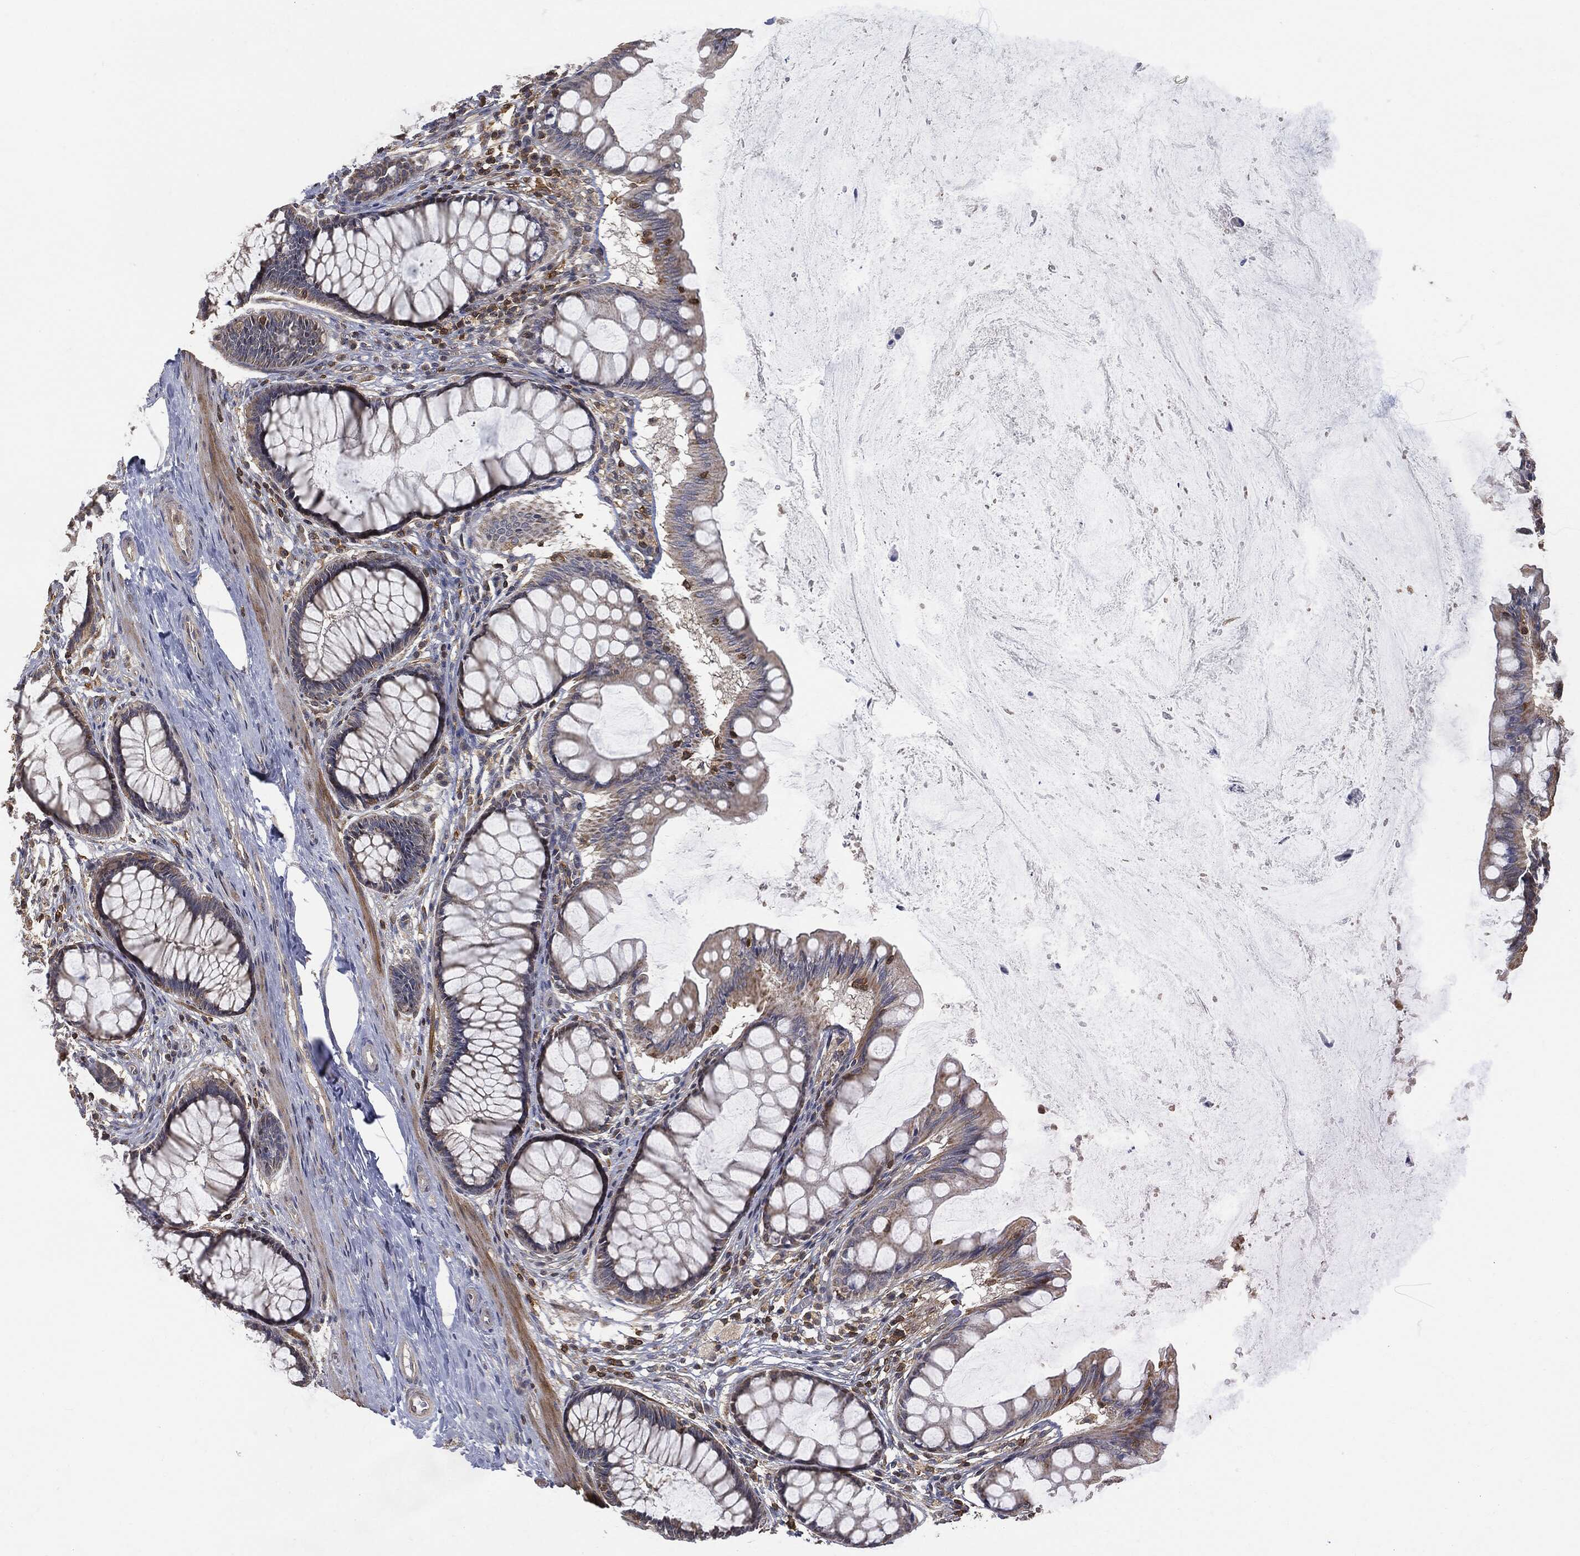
{"staining": {"intensity": "negative", "quantity": "none", "location": "none"}, "tissue": "colon", "cell_type": "Endothelial cells", "image_type": "normal", "snomed": [{"axis": "morphology", "description": "Normal tissue, NOS"}, {"axis": "topography", "description": "Colon"}], "caption": "This is an immunohistochemistry (IHC) photomicrograph of benign human colon. There is no expression in endothelial cells.", "gene": "PSMB10", "patient": {"sex": "female", "age": 65}}